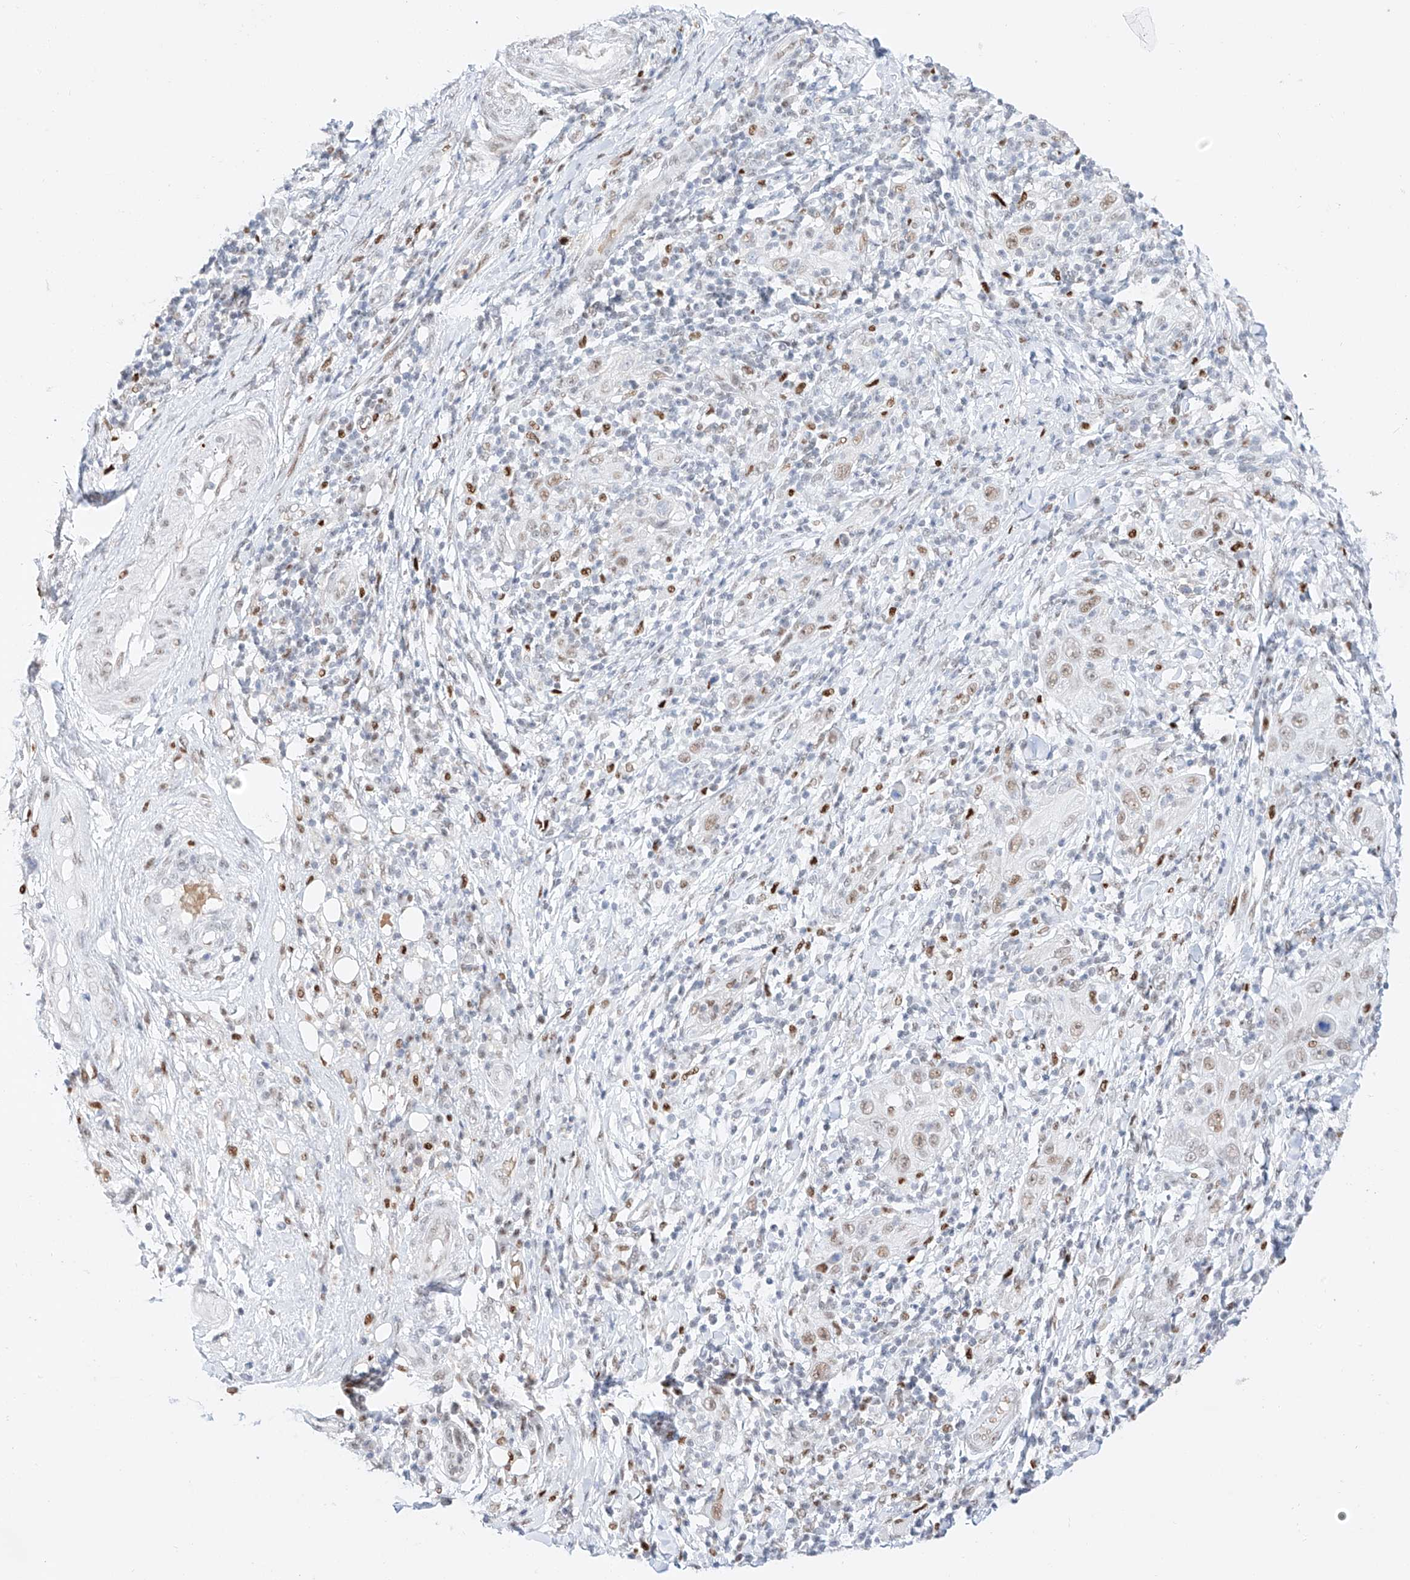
{"staining": {"intensity": "weak", "quantity": "<25%", "location": "nuclear"}, "tissue": "skin cancer", "cell_type": "Tumor cells", "image_type": "cancer", "snomed": [{"axis": "morphology", "description": "Squamous cell carcinoma, NOS"}, {"axis": "topography", "description": "Skin"}], "caption": "Immunohistochemistry image of human squamous cell carcinoma (skin) stained for a protein (brown), which reveals no positivity in tumor cells.", "gene": "APIP", "patient": {"sex": "female", "age": 88}}